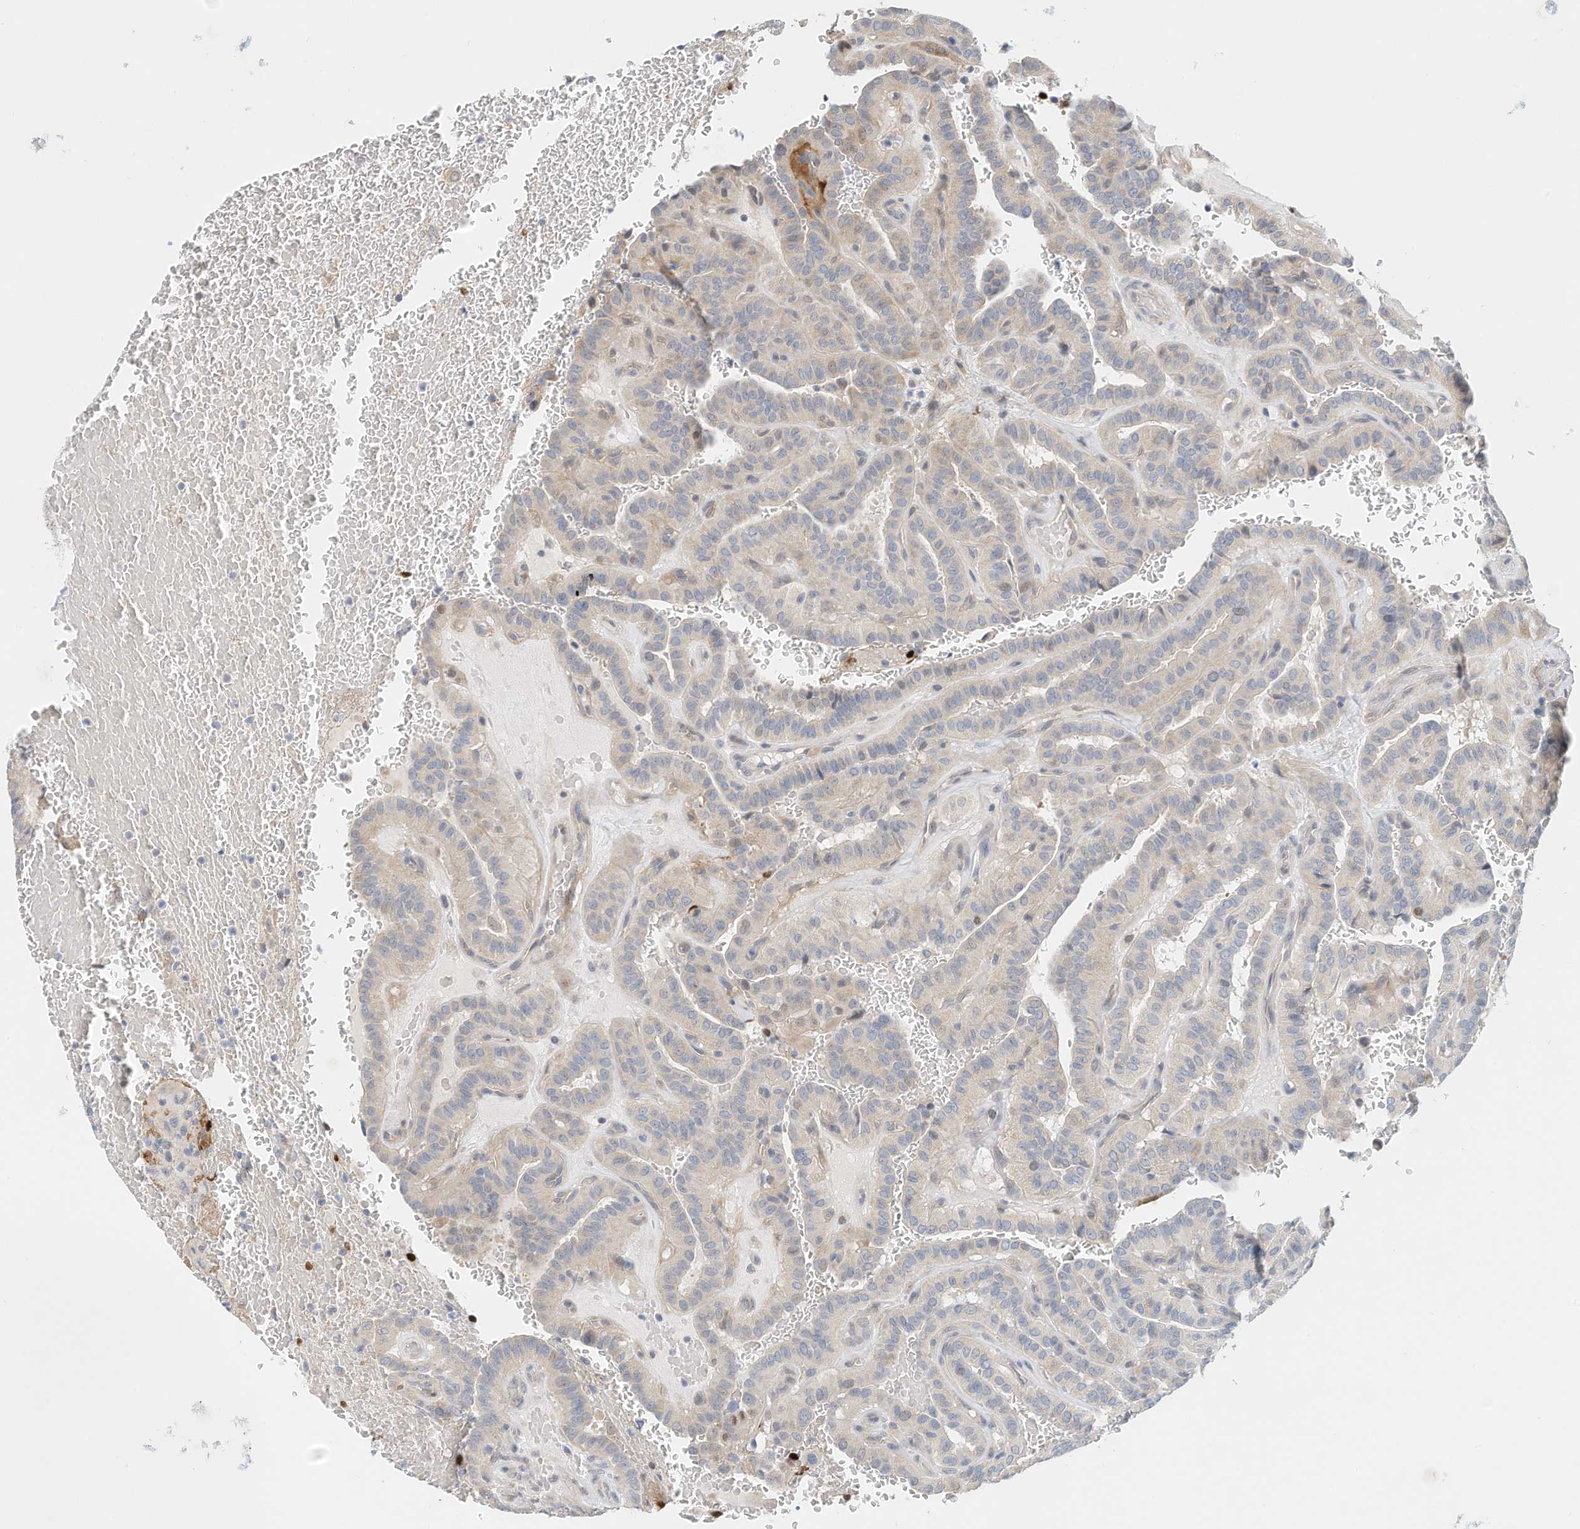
{"staining": {"intensity": "negative", "quantity": "none", "location": "none"}, "tissue": "thyroid cancer", "cell_type": "Tumor cells", "image_type": "cancer", "snomed": [{"axis": "morphology", "description": "Papillary adenocarcinoma, NOS"}, {"axis": "topography", "description": "Thyroid gland"}], "caption": "The histopathology image shows no significant staining in tumor cells of papillary adenocarcinoma (thyroid).", "gene": "ARHGAP28", "patient": {"sex": "male", "age": 77}}